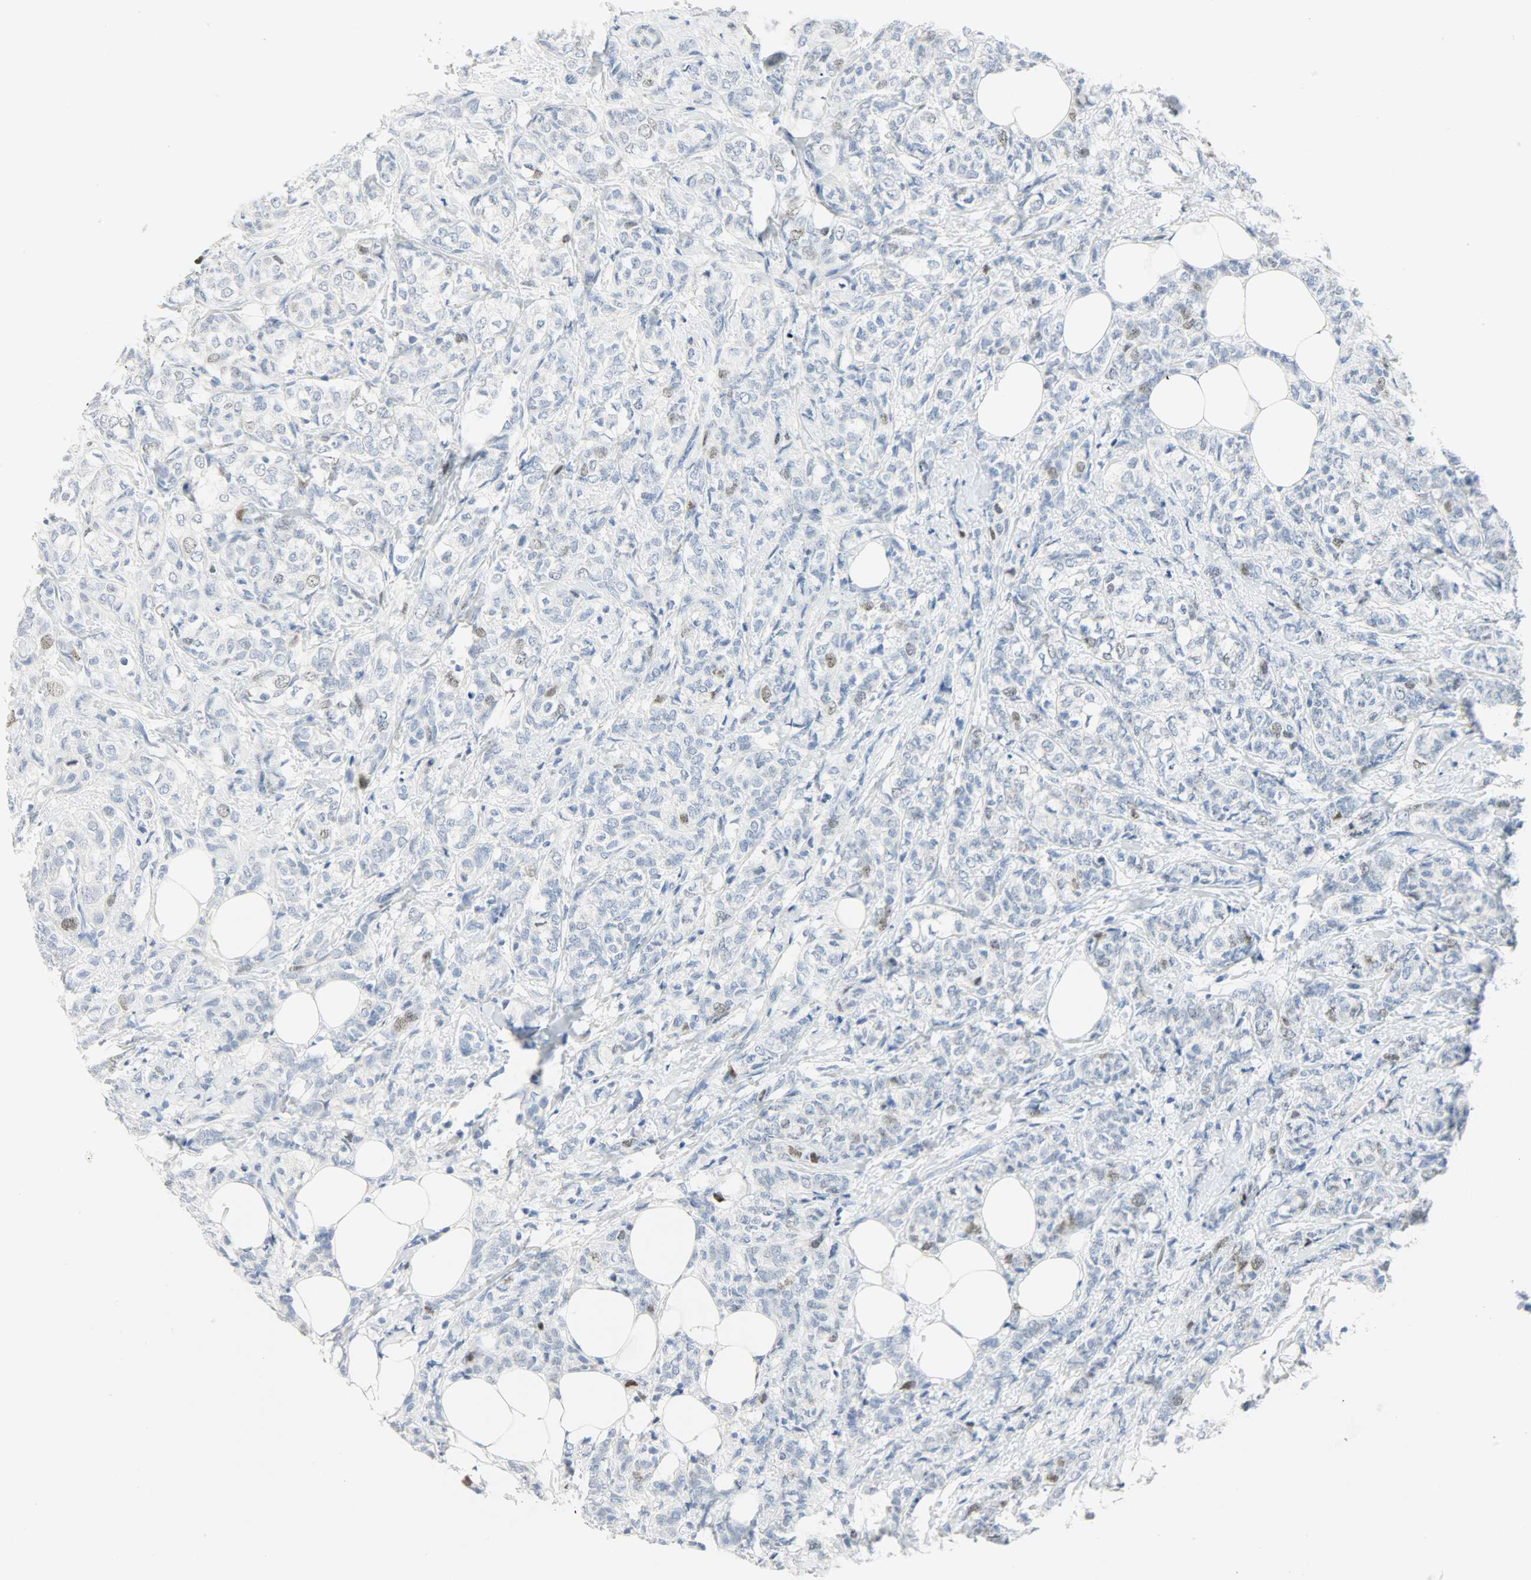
{"staining": {"intensity": "negative", "quantity": "none", "location": "none"}, "tissue": "breast cancer", "cell_type": "Tumor cells", "image_type": "cancer", "snomed": [{"axis": "morphology", "description": "Lobular carcinoma"}, {"axis": "topography", "description": "Breast"}], "caption": "Tumor cells are negative for brown protein staining in breast cancer.", "gene": "HELLS", "patient": {"sex": "female", "age": 60}}